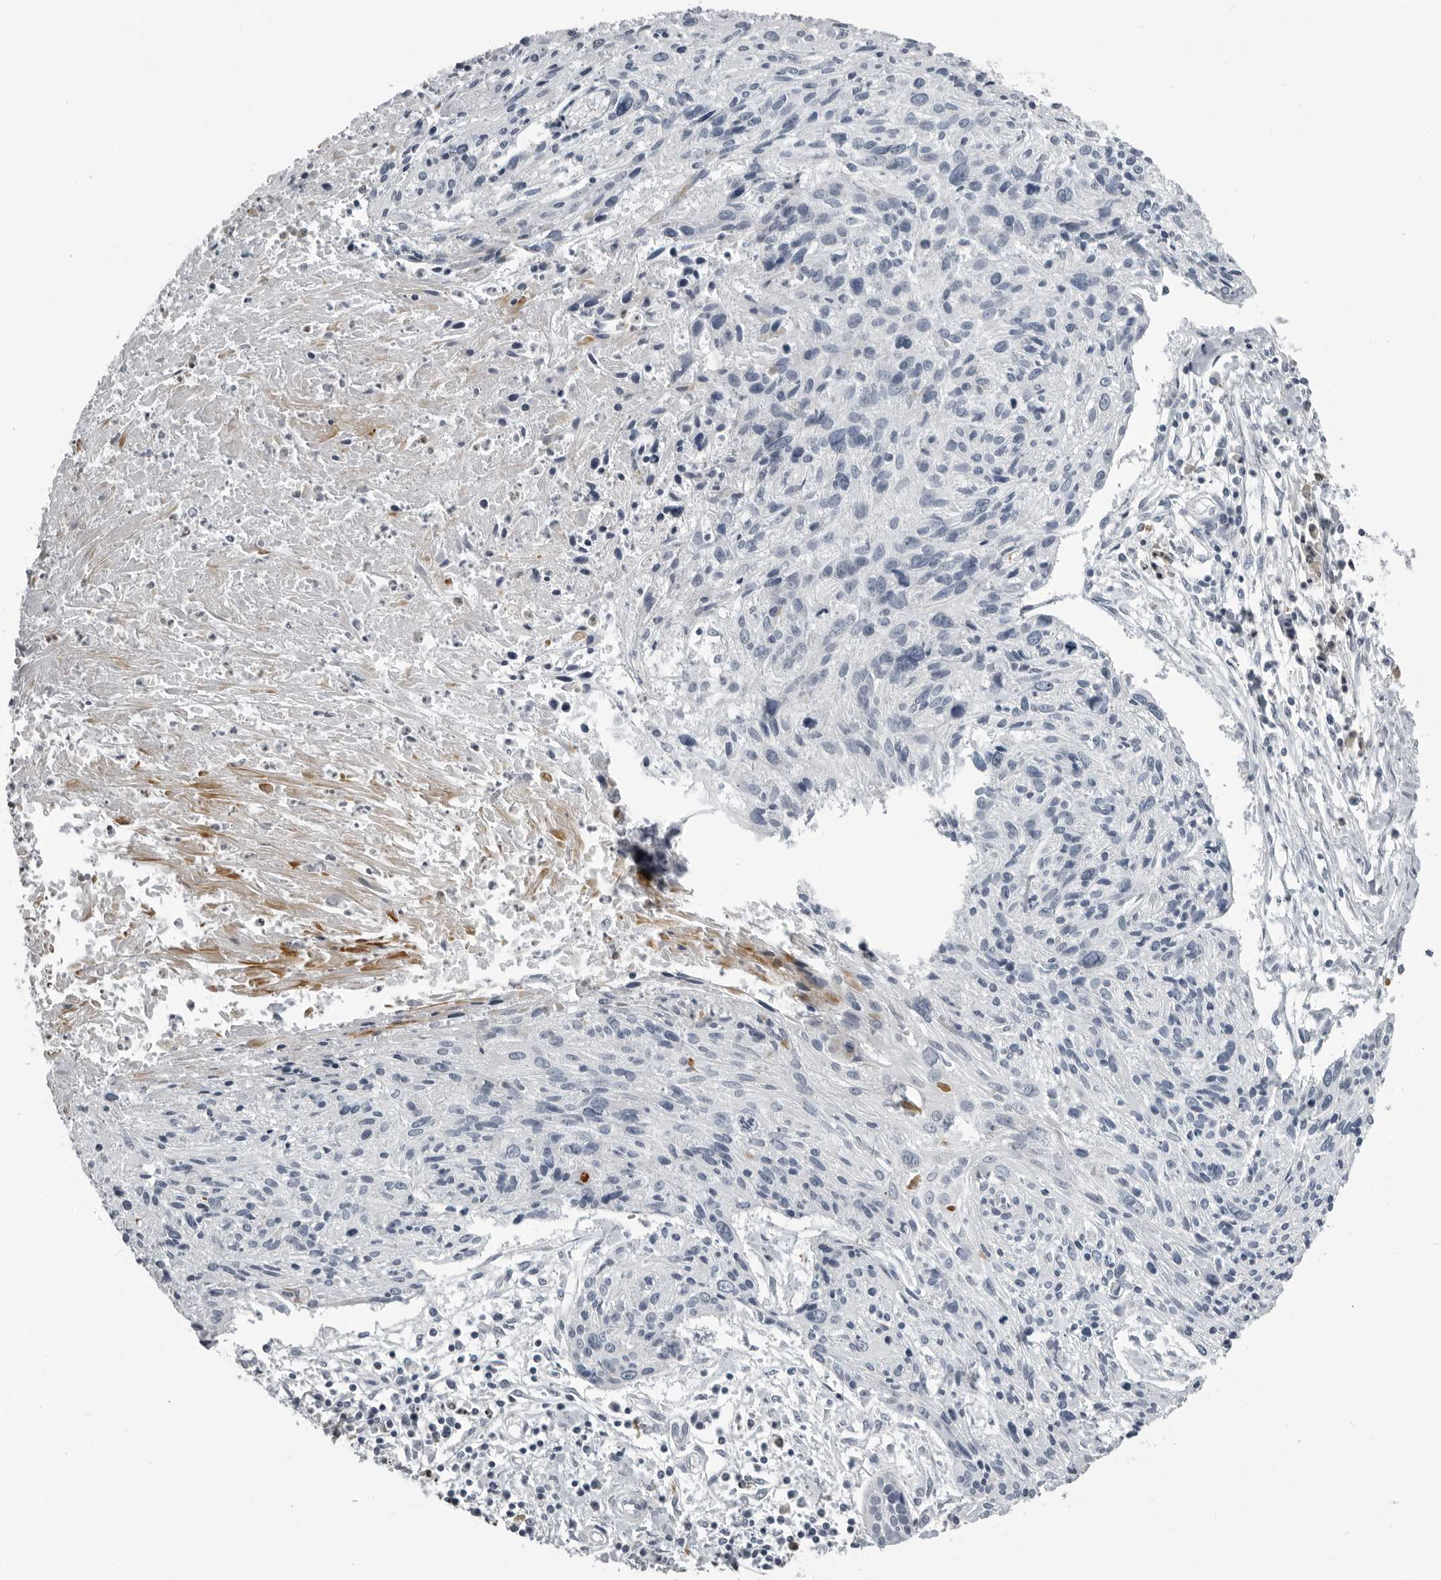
{"staining": {"intensity": "negative", "quantity": "none", "location": "none"}, "tissue": "cervical cancer", "cell_type": "Tumor cells", "image_type": "cancer", "snomed": [{"axis": "morphology", "description": "Squamous cell carcinoma, NOS"}, {"axis": "topography", "description": "Cervix"}], "caption": "Photomicrograph shows no significant protein positivity in tumor cells of cervical cancer (squamous cell carcinoma). (DAB IHC with hematoxylin counter stain).", "gene": "RTCA", "patient": {"sex": "female", "age": 51}}